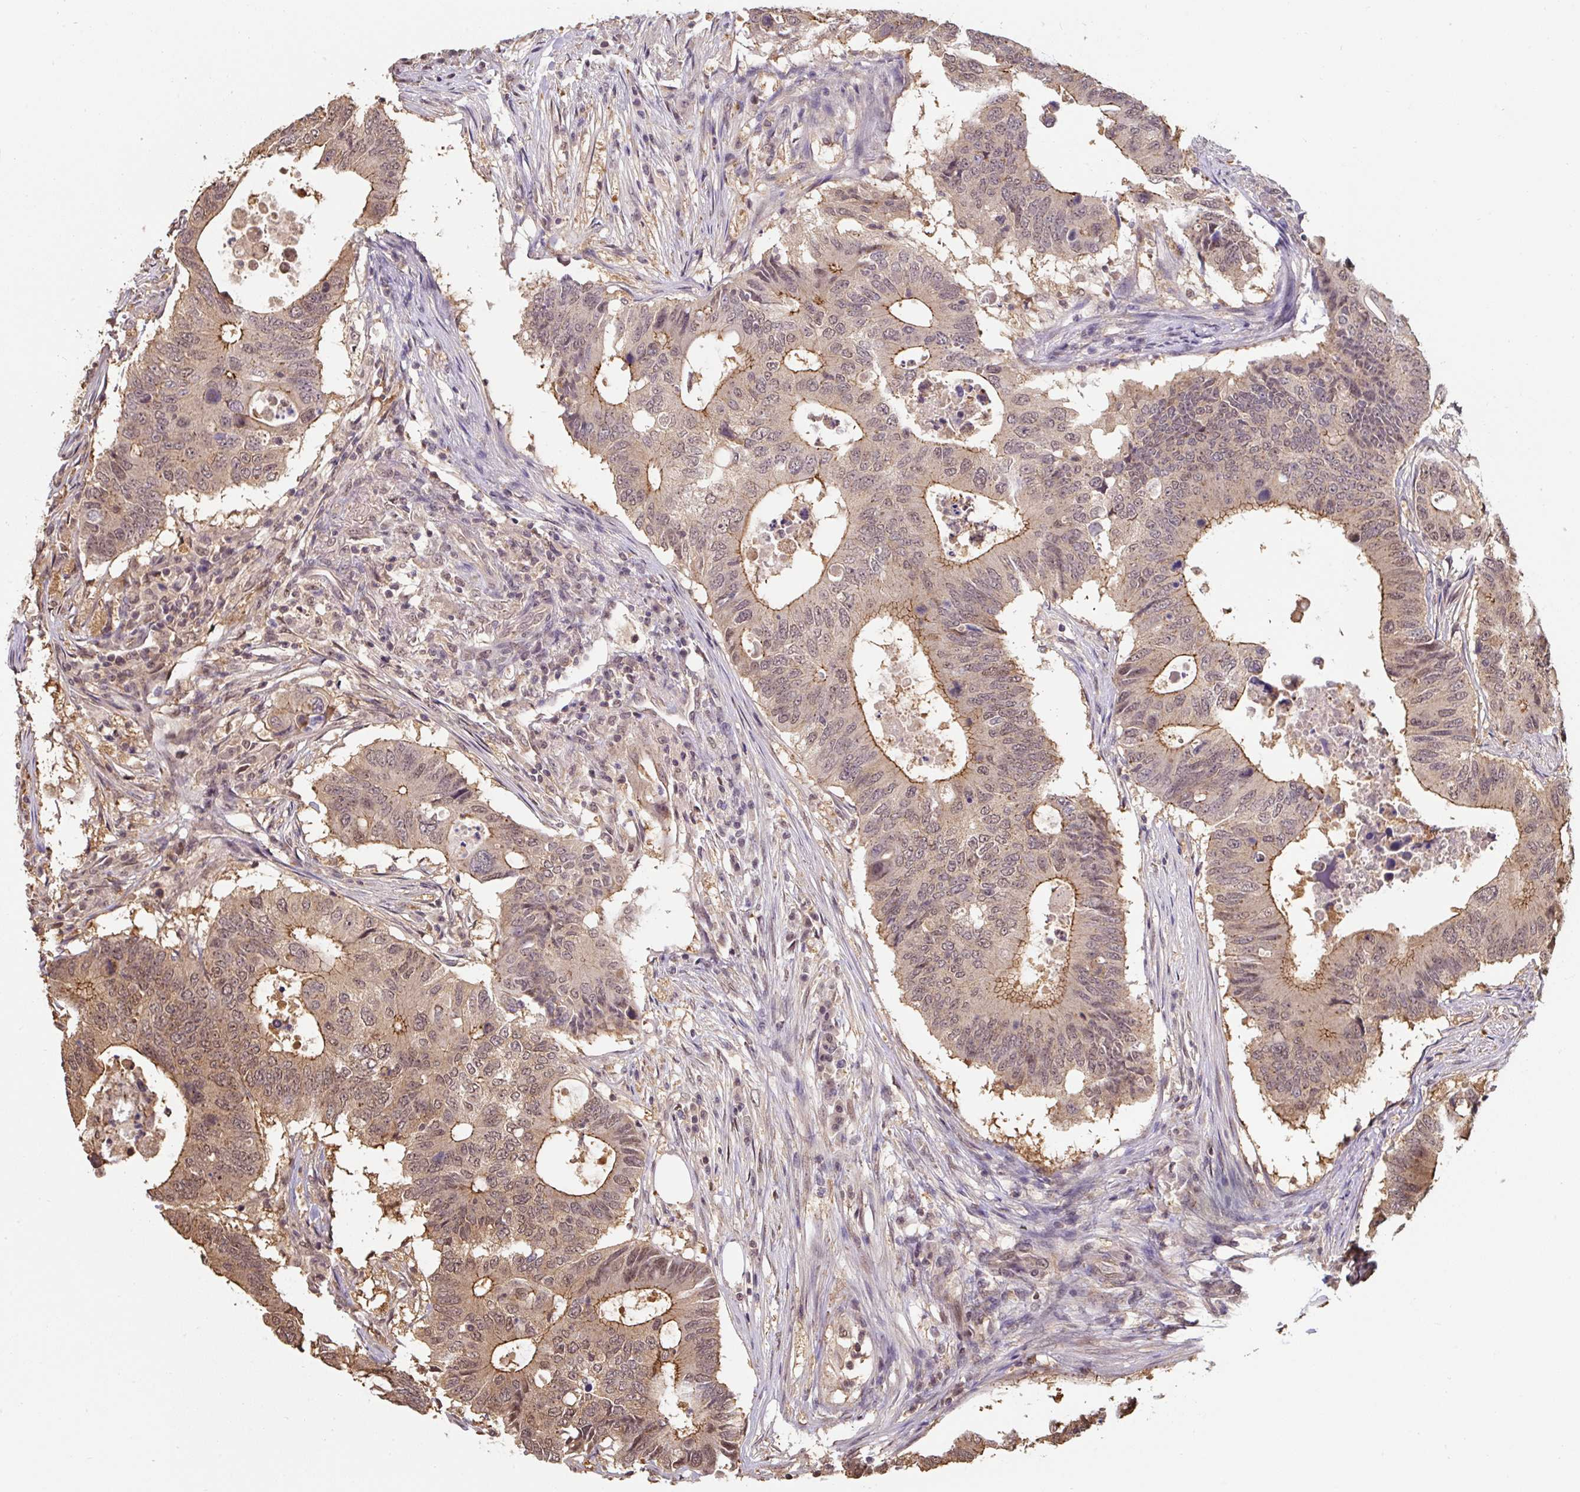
{"staining": {"intensity": "moderate", "quantity": "25%-75%", "location": "cytoplasmic/membranous,nuclear"}, "tissue": "colorectal cancer", "cell_type": "Tumor cells", "image_type": "cancer", "snomed": [{"axis": "morphology", "description": "Adenocarcinoma, NOS"}, {"axis": "topography", "description": "Colon"}], "caption": "A photomicrograph of human colorectal cancer stained for a protein exhibits moderate cytoplasmic/membranous and nuclear brown staining in tumor cells. (DAB (3,3'-diaminobenzidine) IHC, brown staining for protein, blue staining for nuclei).", "gene": "ST13", "patient": {"sex": "male", "age": 71}}